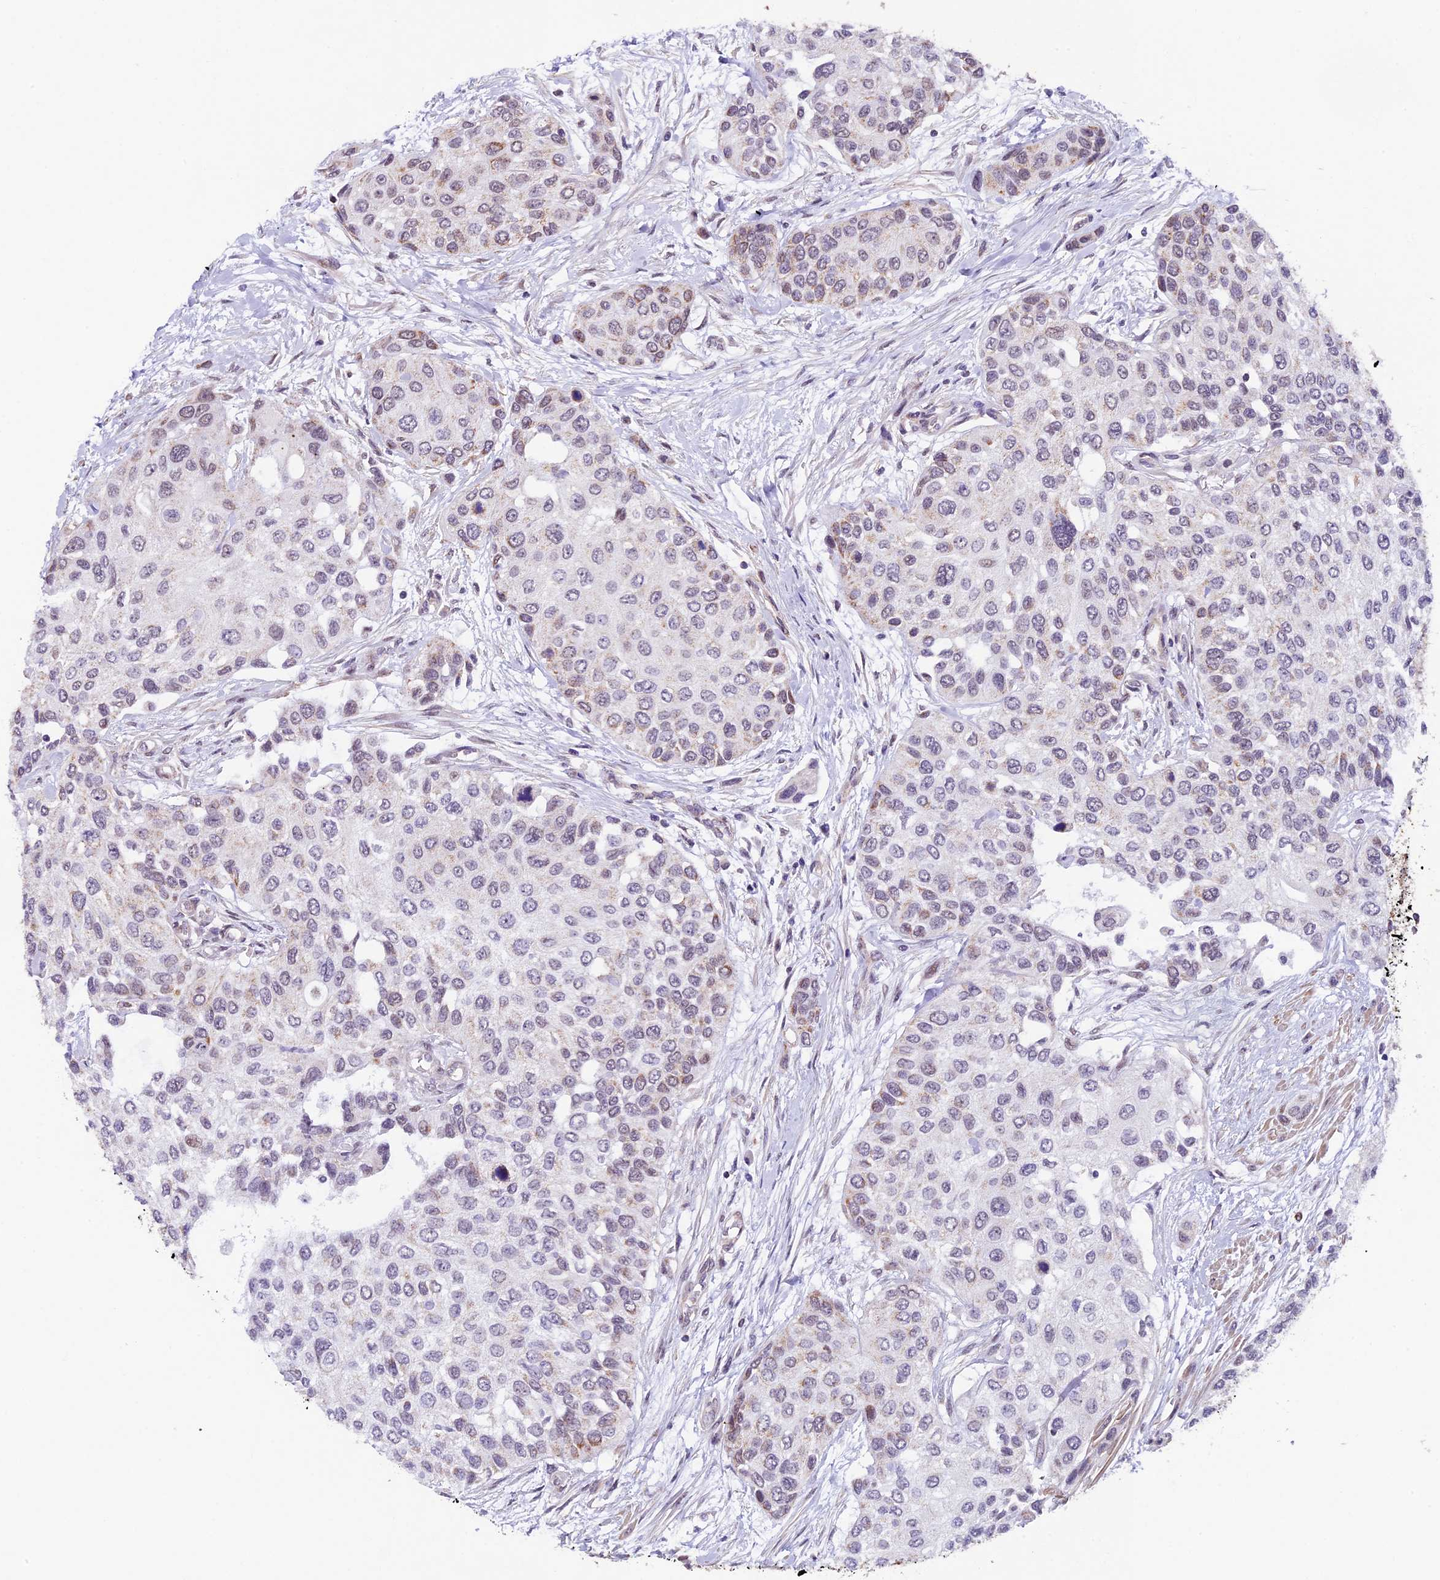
{"staining": {"intensity": "weak", "quantity": "<25%", "location": "cytoplasmic/membranous"}, "tissue": "urothelial cancer", "cell_type": "Tumor cells", "image_type": "cancer", "snomed": [{"axis": "morphology", "description": "Normal tissue, NOS"}, {"axis": "morphology", "description": "Urothelial carcinoma, High grade"}, {"axis": "topography", "description": "Vascular tissue"}, {"axis": "topography", "description": "Urinary bladder"}], "caption": "Tumor cells show no significant protein positivity in urothelial carcinoma (high-grade).", "gene": "TFAM", "patient": {"sex": "female", "age": 56}}